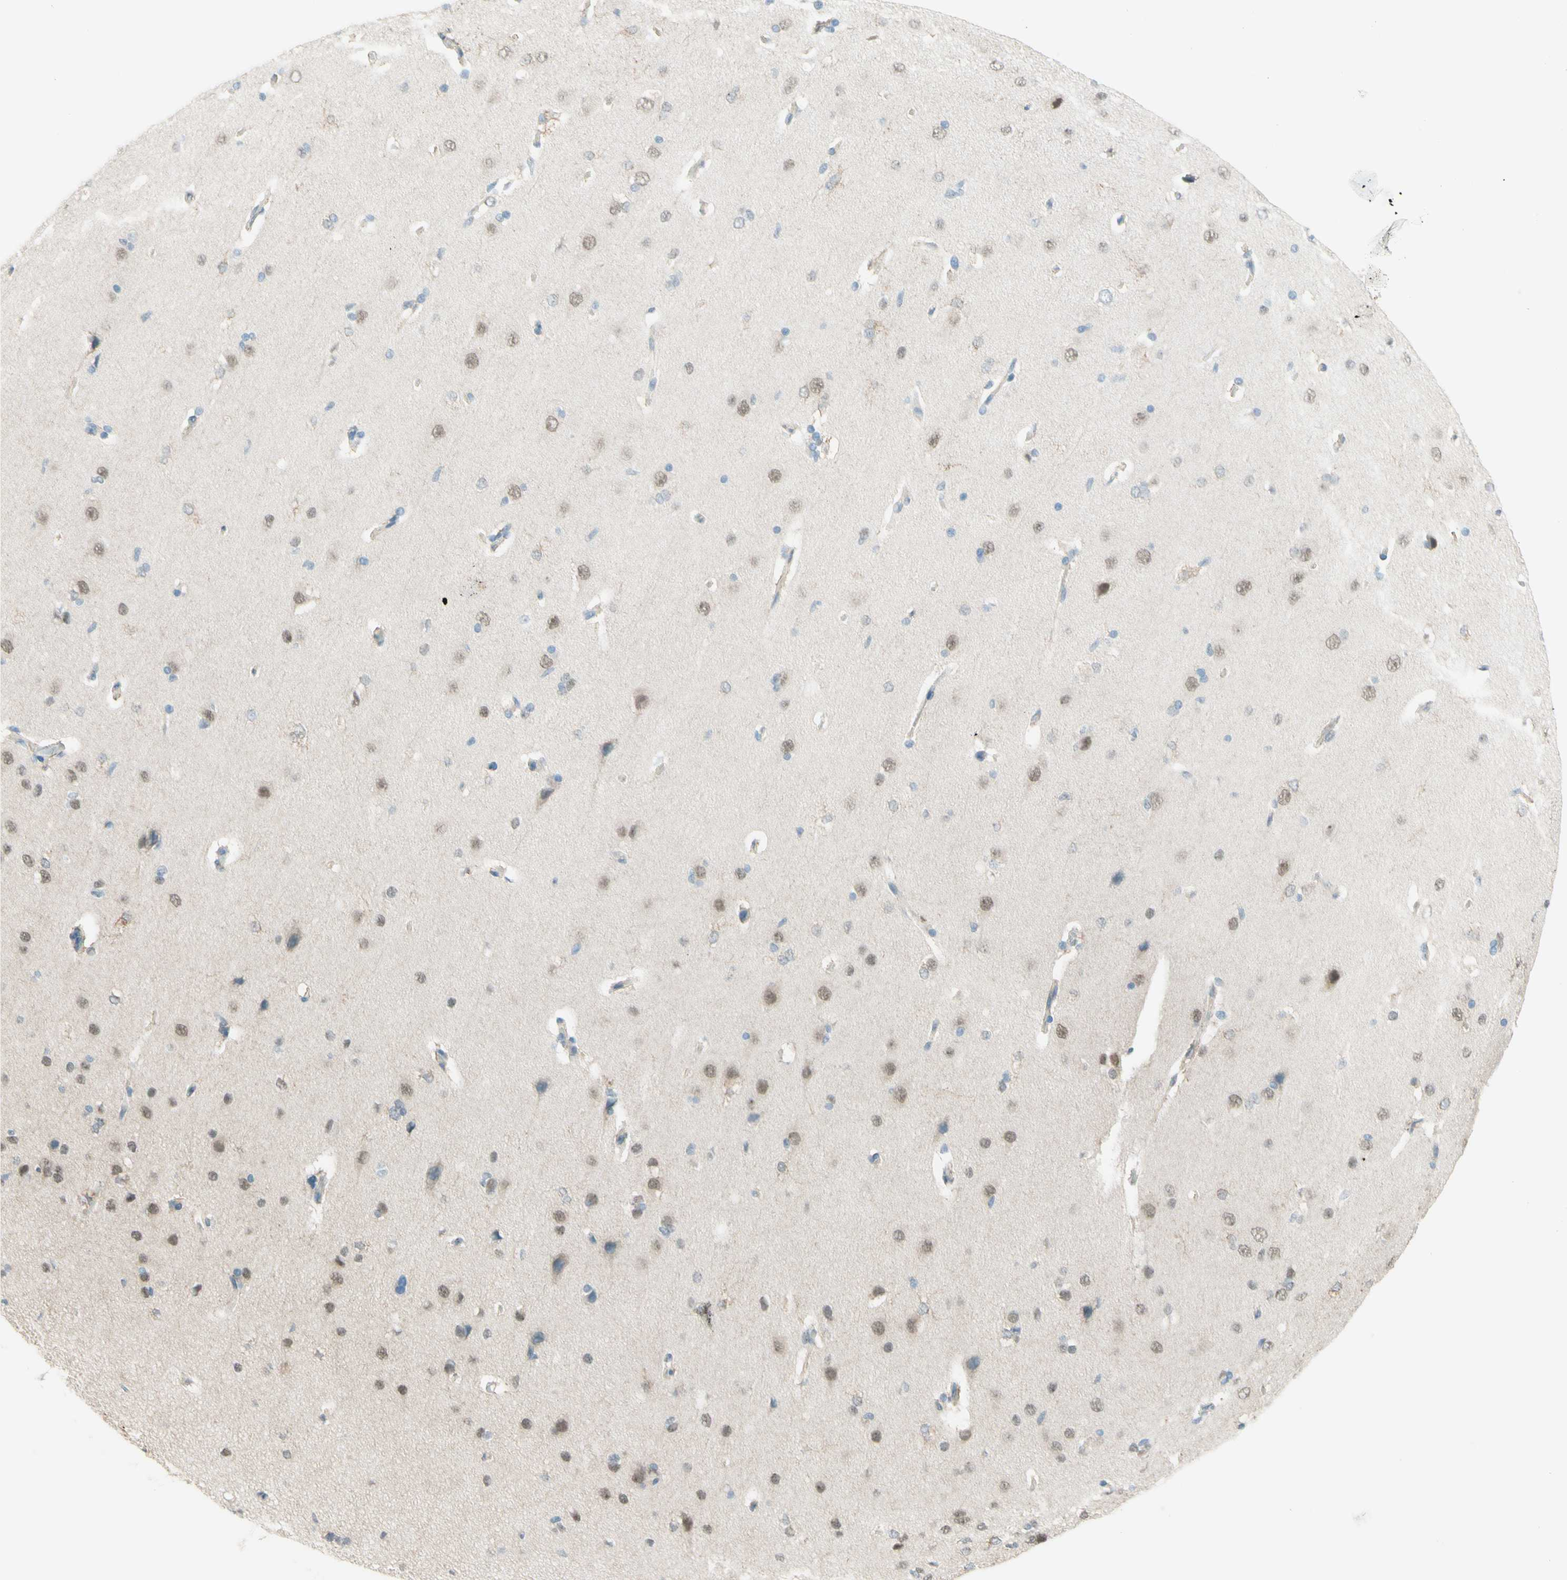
{"staining": {"intensity": "negative", "quantity": "none", "location": "none"}, "tissue": "cerebral cortex", "cell_type": "Endothelial cells", "image_type": "normal", "snomed": [{"axis": "morphology", "description": "Normal tissue, NOS"}, {"axis": "topography", "description": "Cerebral cortex"}], "caption": "A high-resolution micrograph shows IHC staining of normal cerebral cortex, which shows no significant staining in endothelial cells. (Immunohistochemistry (ihc), brightfield microscopy, high magnification).", "gene": "JPH1", "patient": {"sex": "male", "age": 62}}